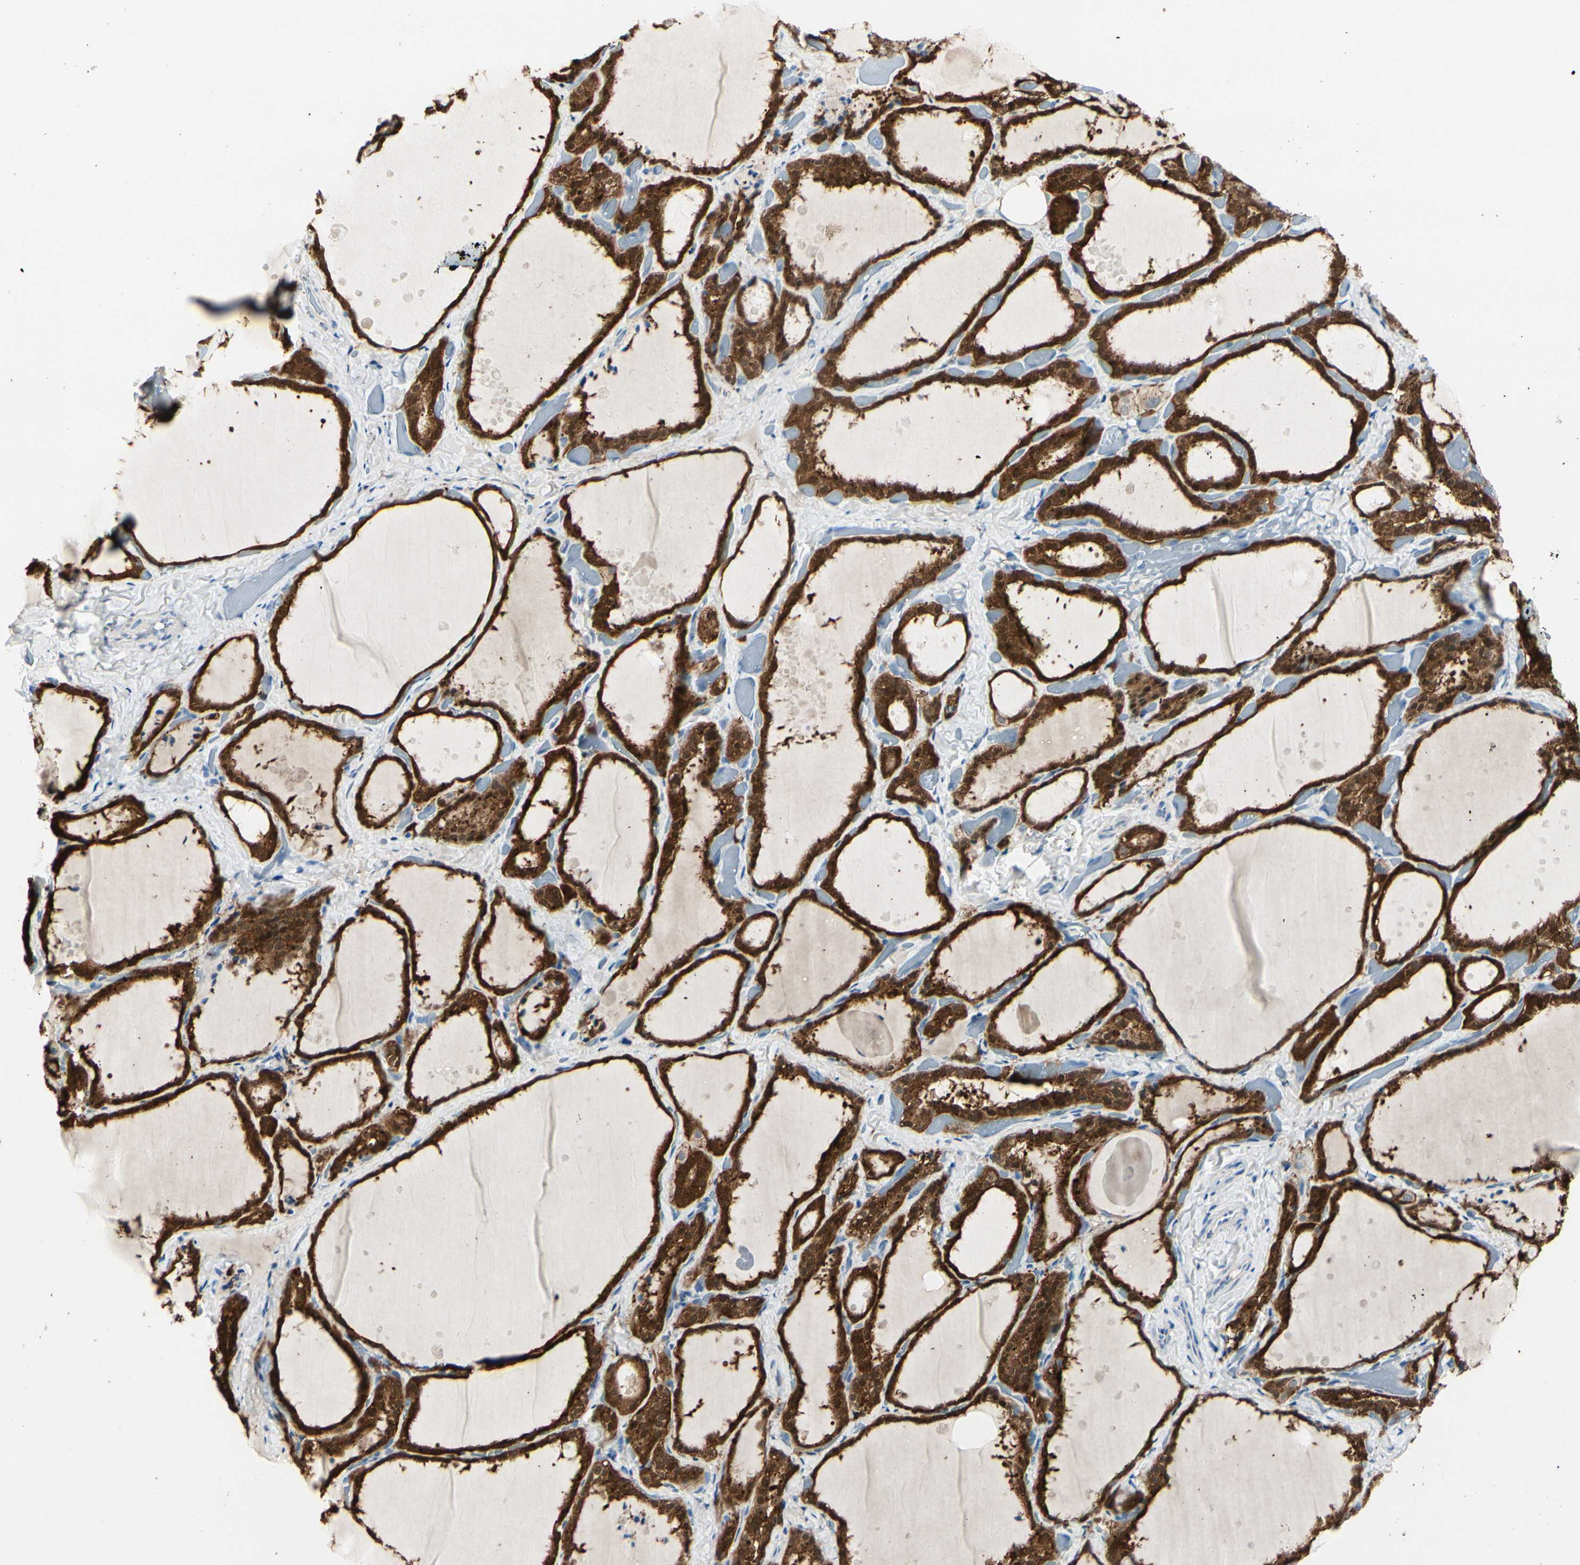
{"staining": {"intensity": "strong", "quantity": ">75%", "location": "cytoplasmic/membranous,nuclear"}, "tissue": "thyroid gland", "cell_type": "Glandular cells", "image_type": "normal", "snomed": [{"axis": "morphology", "description": "Normal tissue, NOS"}, {"axis": "topography", "description": "Thyroid gland"}], "caption": "This is an image of immunohistochemistry (IHC) staining of unremarkable thyroid gland, which shows strong expression in the cytoplasmic/membranous,nuclear of glandular cells.", "gene": "PEBP1", "patient": {"sex": "female", "age": 44}}